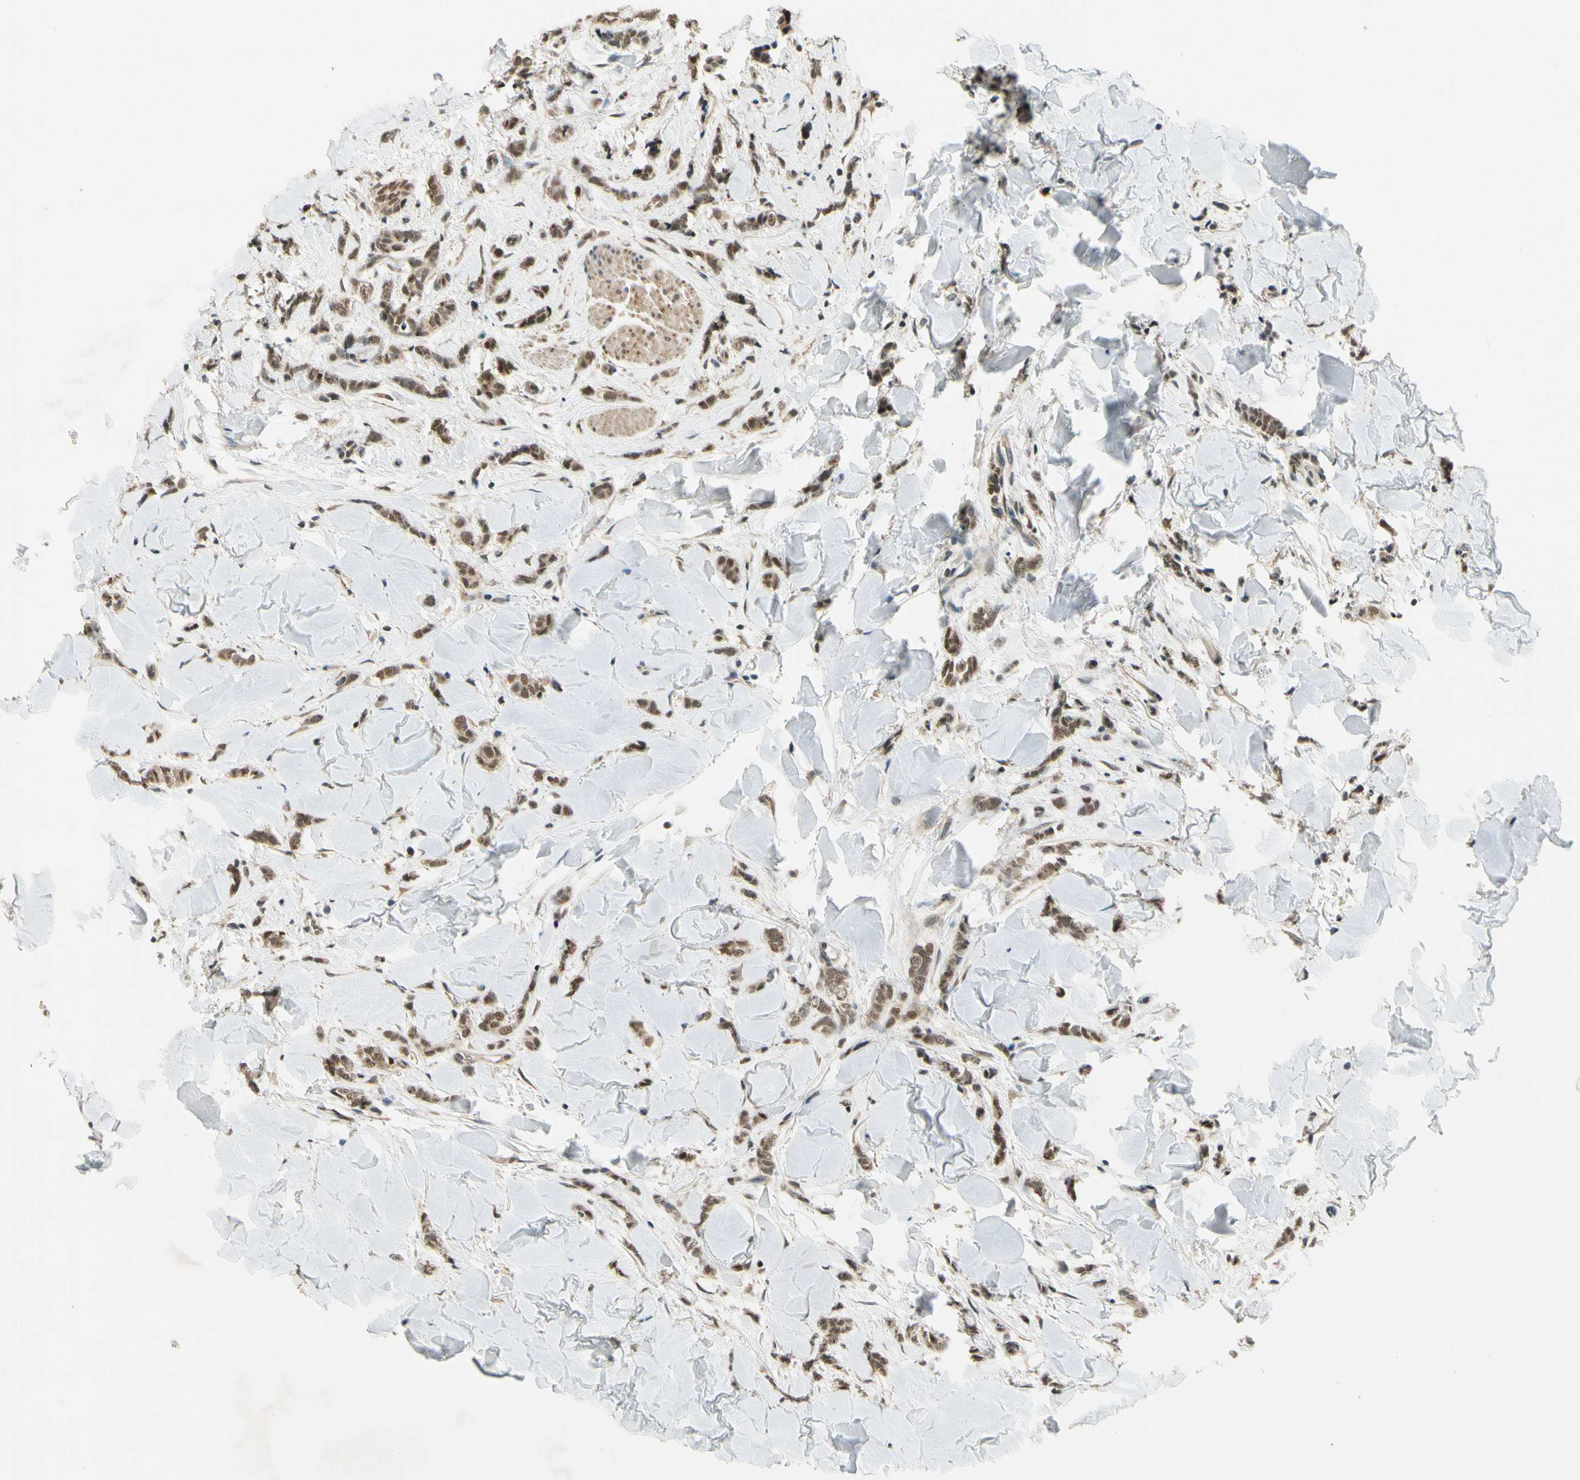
{"staining": {"intensity": "moderate", "quantity": ">75%", "location": "cytoplasmic/membranous,nuclear"}, "tissue": "breast cancer", "cell_type": "Tumor cells", "image_type": "cancer", "snomed": [{"axis": "morphology", "description": "Lobular carcinoma"}, {"axis": "topography", "description": "Skin"}, {"axis": "topography", "description": "Breast"}], "caption": "There is medium levels of moderate cytoplasmic/membranous and nuclear expression in tumor cells of breast lobular carcinoma, as demonstrated by immunohistochemical staining (brown color).", "gene": "ZSCAN12", "patient": {"sex": "female", "age": 46}}